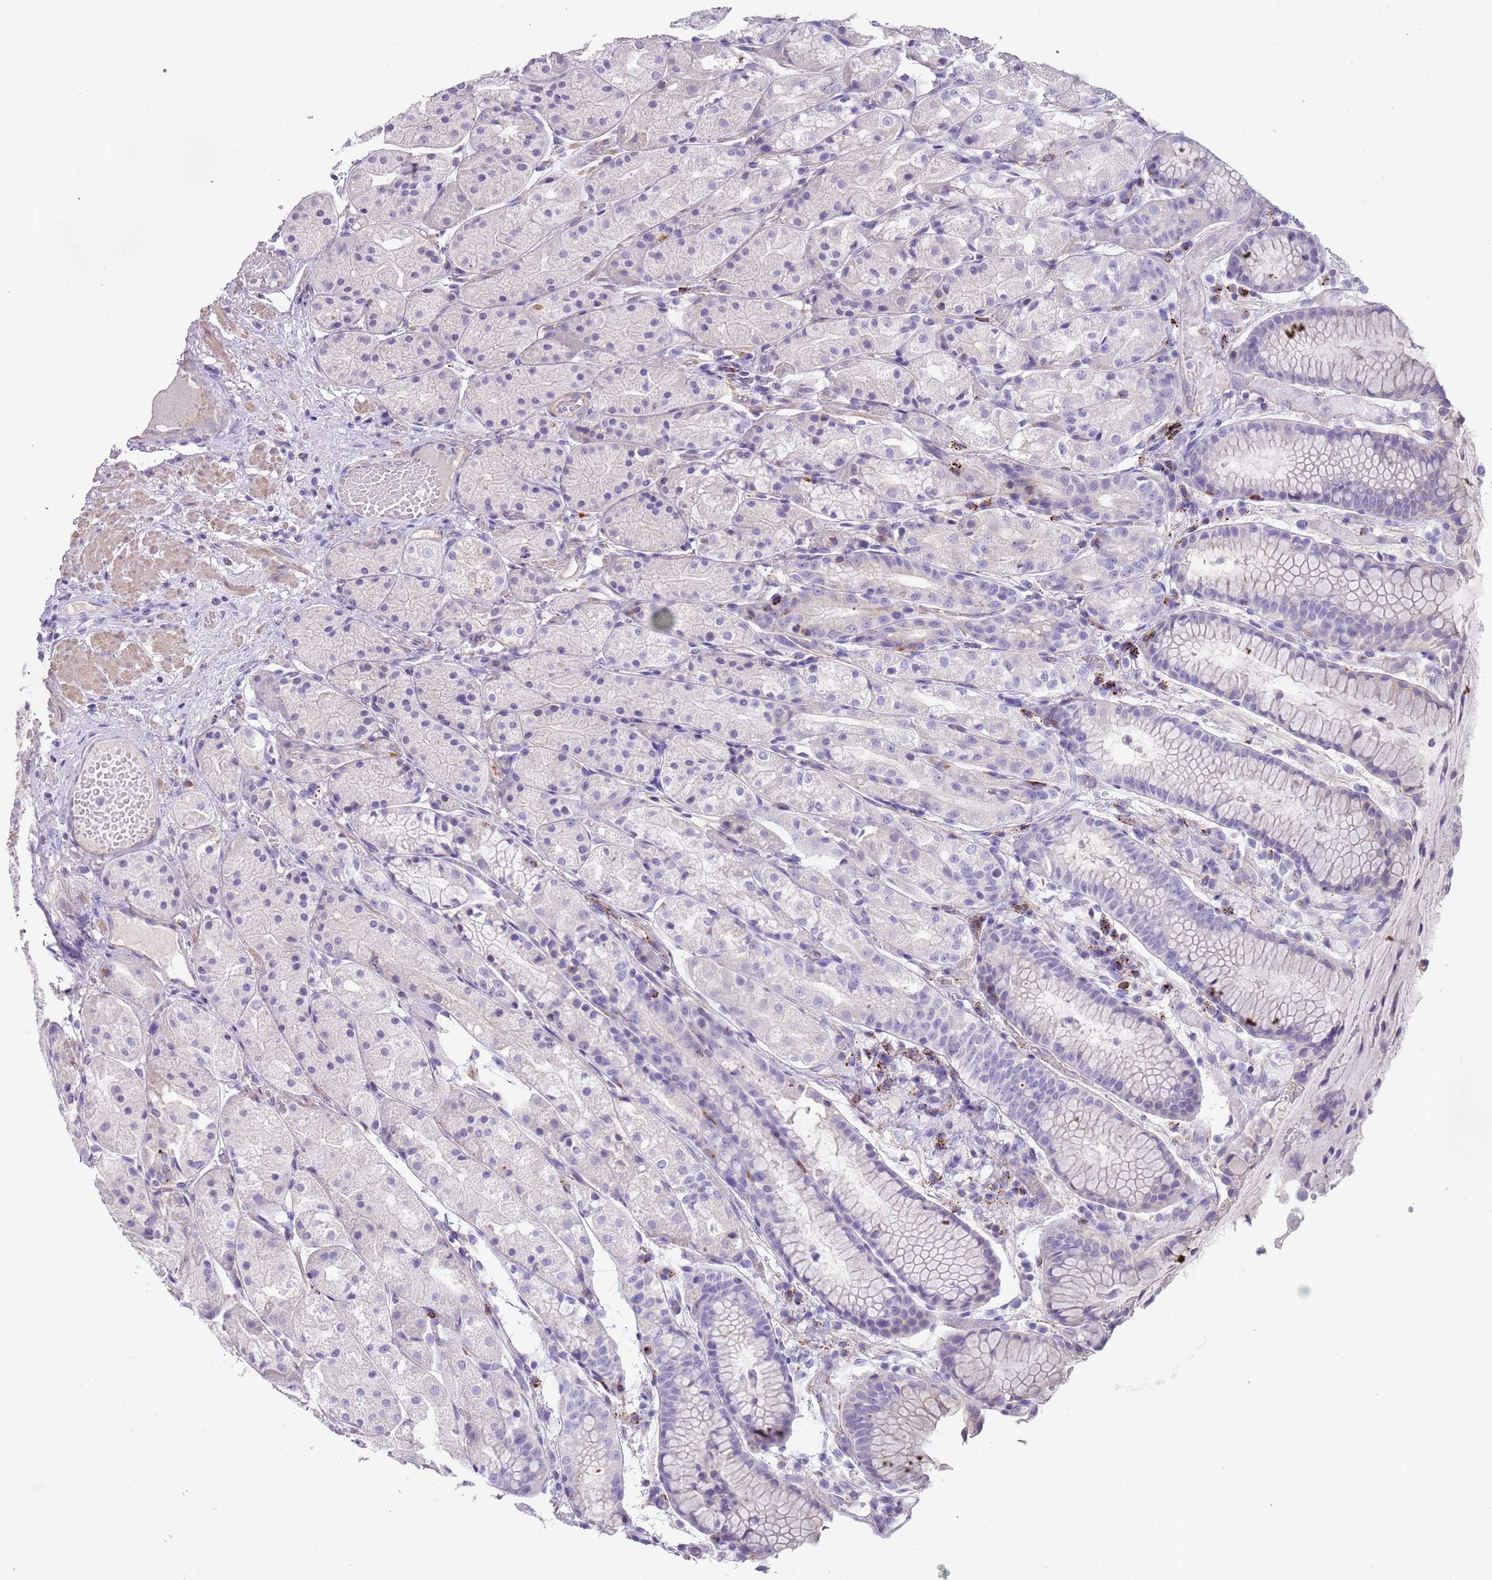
{"staining": {"intensity": "moderate", "quantity": "<25%", "location": "cytoplasmic/membranous"}, "tissue": "stomach", "cell_type": "Glandular cells", "image_type": "normal", "snomed": [{"axis": "morphology", "description": "Normal tissue, NOS"}, {"axis": "topography", "description": "Stomach, upper"}], "caption": "Brown immunohistochemical staining in unremarkable human stomach shows moderate cytoplasmic/membranous expression in about <25% of glandular cells.", "gene": "LRRN3", "patient": {"sex": "male", "age": 72}}